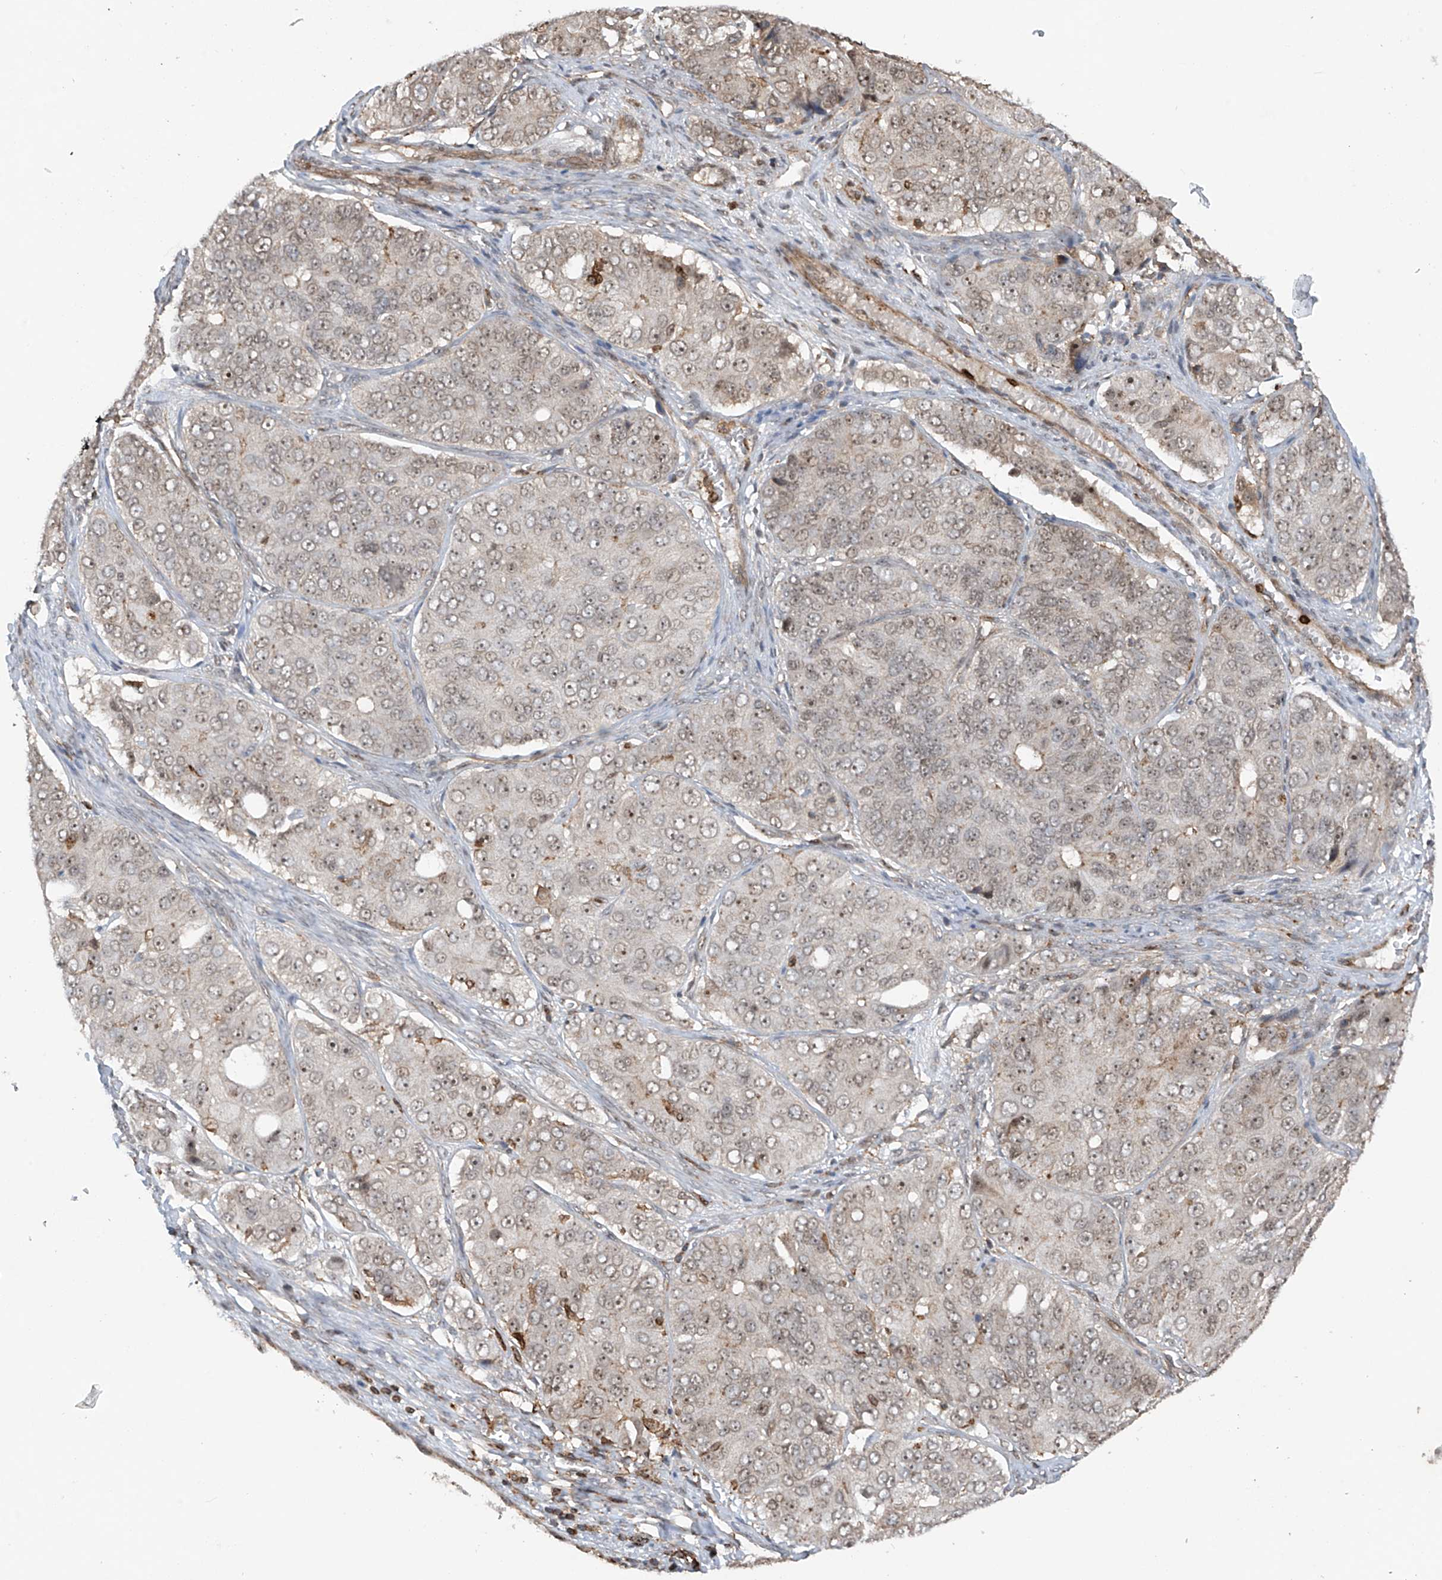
{"staining": {"intensity": "weak", "quantity": "25%-75%", "location": "nuclear"}, "tissue": "ovarian cancer", "cell_type": "Tumor cells", "image_type": "cancer", "snomed": [{"axis": "morphology", "description": "Carcinoma, endometroid"}, {"axis": "topography", "description": "Ovary"}], "caption": "A histopathology image of ovarian cancer stained for a protein reveals weak nuclear brown staining in tumor cells. The staining was performed using DAB to visualize the protein expression in brown, while the nuclei were stained in blue with hematoxylin (Magnification: 20x).", "gene": "REPIN1", "patient": {"sex": "female", "age": 51}}